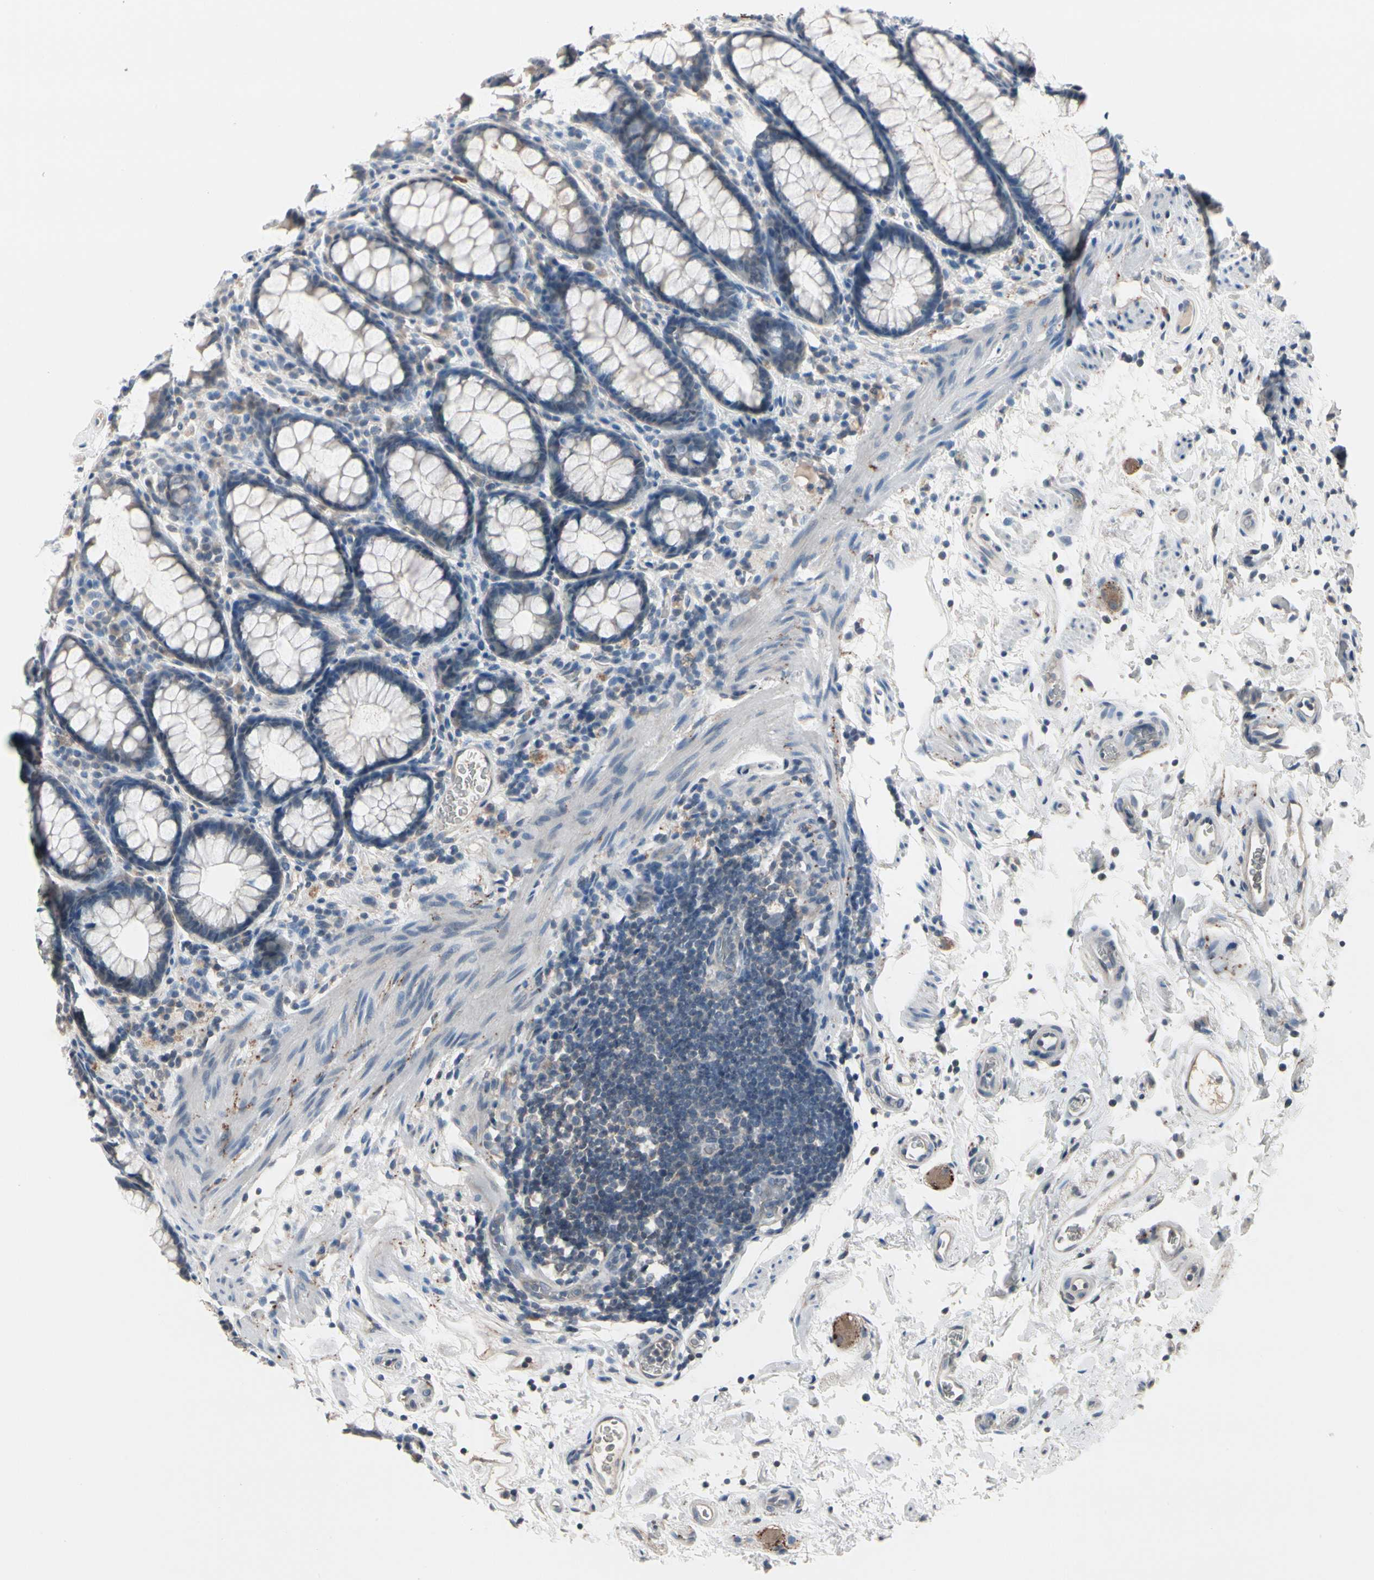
{"staining": {"intensity": "weak", "quantity": "25%-75%", "location": "cytoplasmic/membranous"}, "tissue": "rectum", "cell_type": "Glandular cells", "image_type": "normal", "snomed": [{"axis": "morphology", "description": "Normal tissue, NOS"}, {"axis": "topography", "description": "Rectum"}], "caption": "Immunohistochemical staining of unremarkable rectum reveals weak cytoplasmic/membranous protein positivity in approximately 25%-75% of glandular cells. The staining was performed using DAB to visualize the protein expression in brown, while the nuclei were stained in blue with hematoxylin (Magnification: 20x).", "gene": "SV2A", "patient": {"sex": "male", "age": 92}}